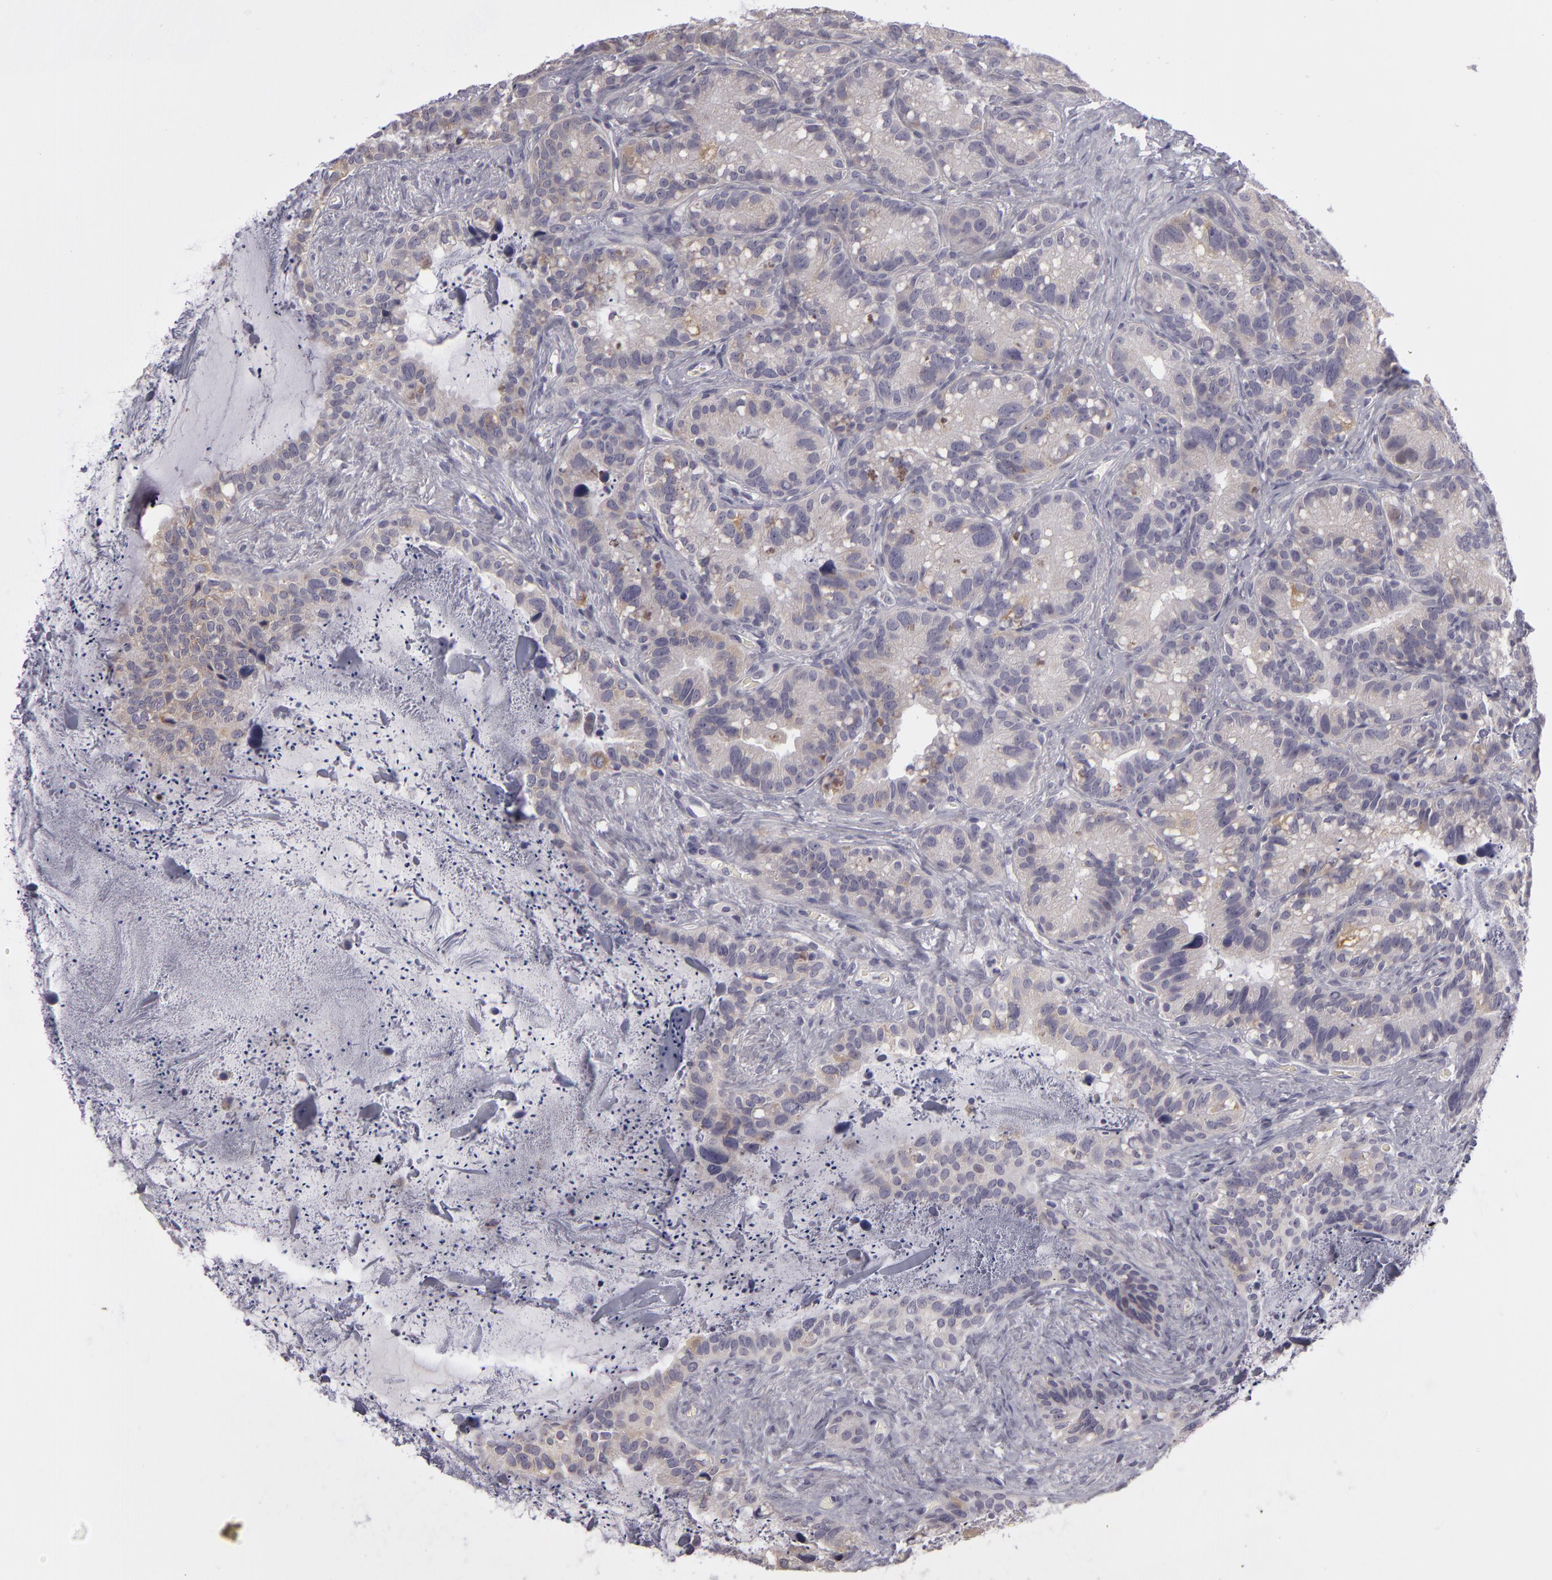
{"staining": {"intensity": "weak", "quantity": ">75%", "location": "cytoplasmic/membranous"}, "tissue": "seminal vesicle", "cell_type": "Glandular cells", "image_type": "normal", "snomed": [{"axis": "morphology", "description": "Normal tissue, NOS"}, {"axis": "topography", "description": "Seminal veicle"}], "caption": "Weak cytoplasmic/membranous positivity for a protein is seen in approximately >75% of glandular cells of unremarkable seminal vesicle using immunohistochemistry (IHC).", "gene": "ATP2B3", "patient": {"sex": "male", "age": 63}}